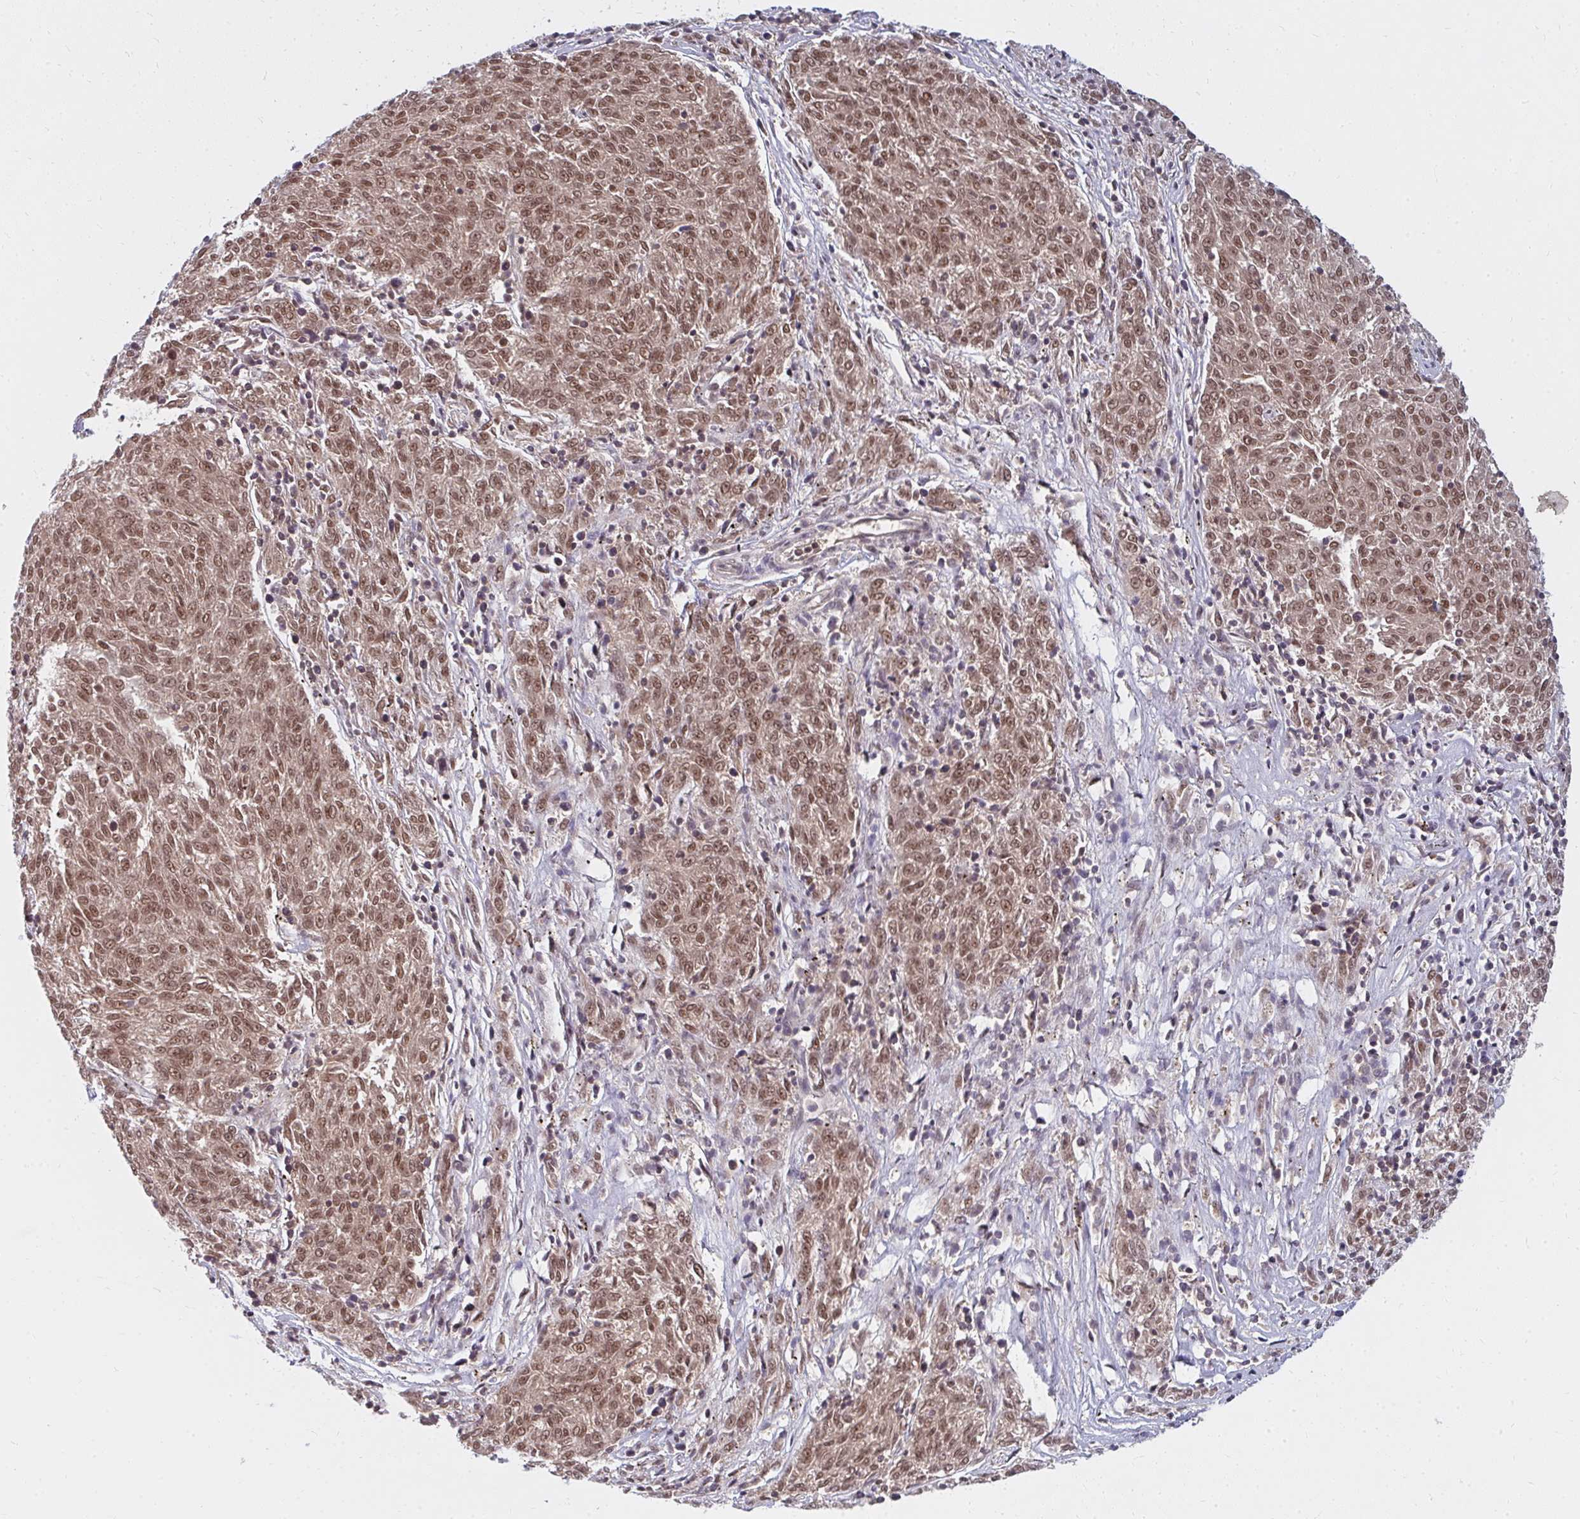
{"staining": {"intensity": "moderate", "quantity": ">75%", "location": "nuclear"}, "tissue": "melanoma", "cell_type": "Tumor cells", "image_type": "cancer", "snomed": [{"axis": "morphology", "description": "Malignant melanoma, NOS"}, {"axis": "topography", "description": "Skin"}], "caption": "Melanoma stained for a protein (brown) displays moderate nuclear positive expression in approximately >75% of tumor cells.", "gene": "GTF3C6", "patient": {"sex": "female", "age": 72}}